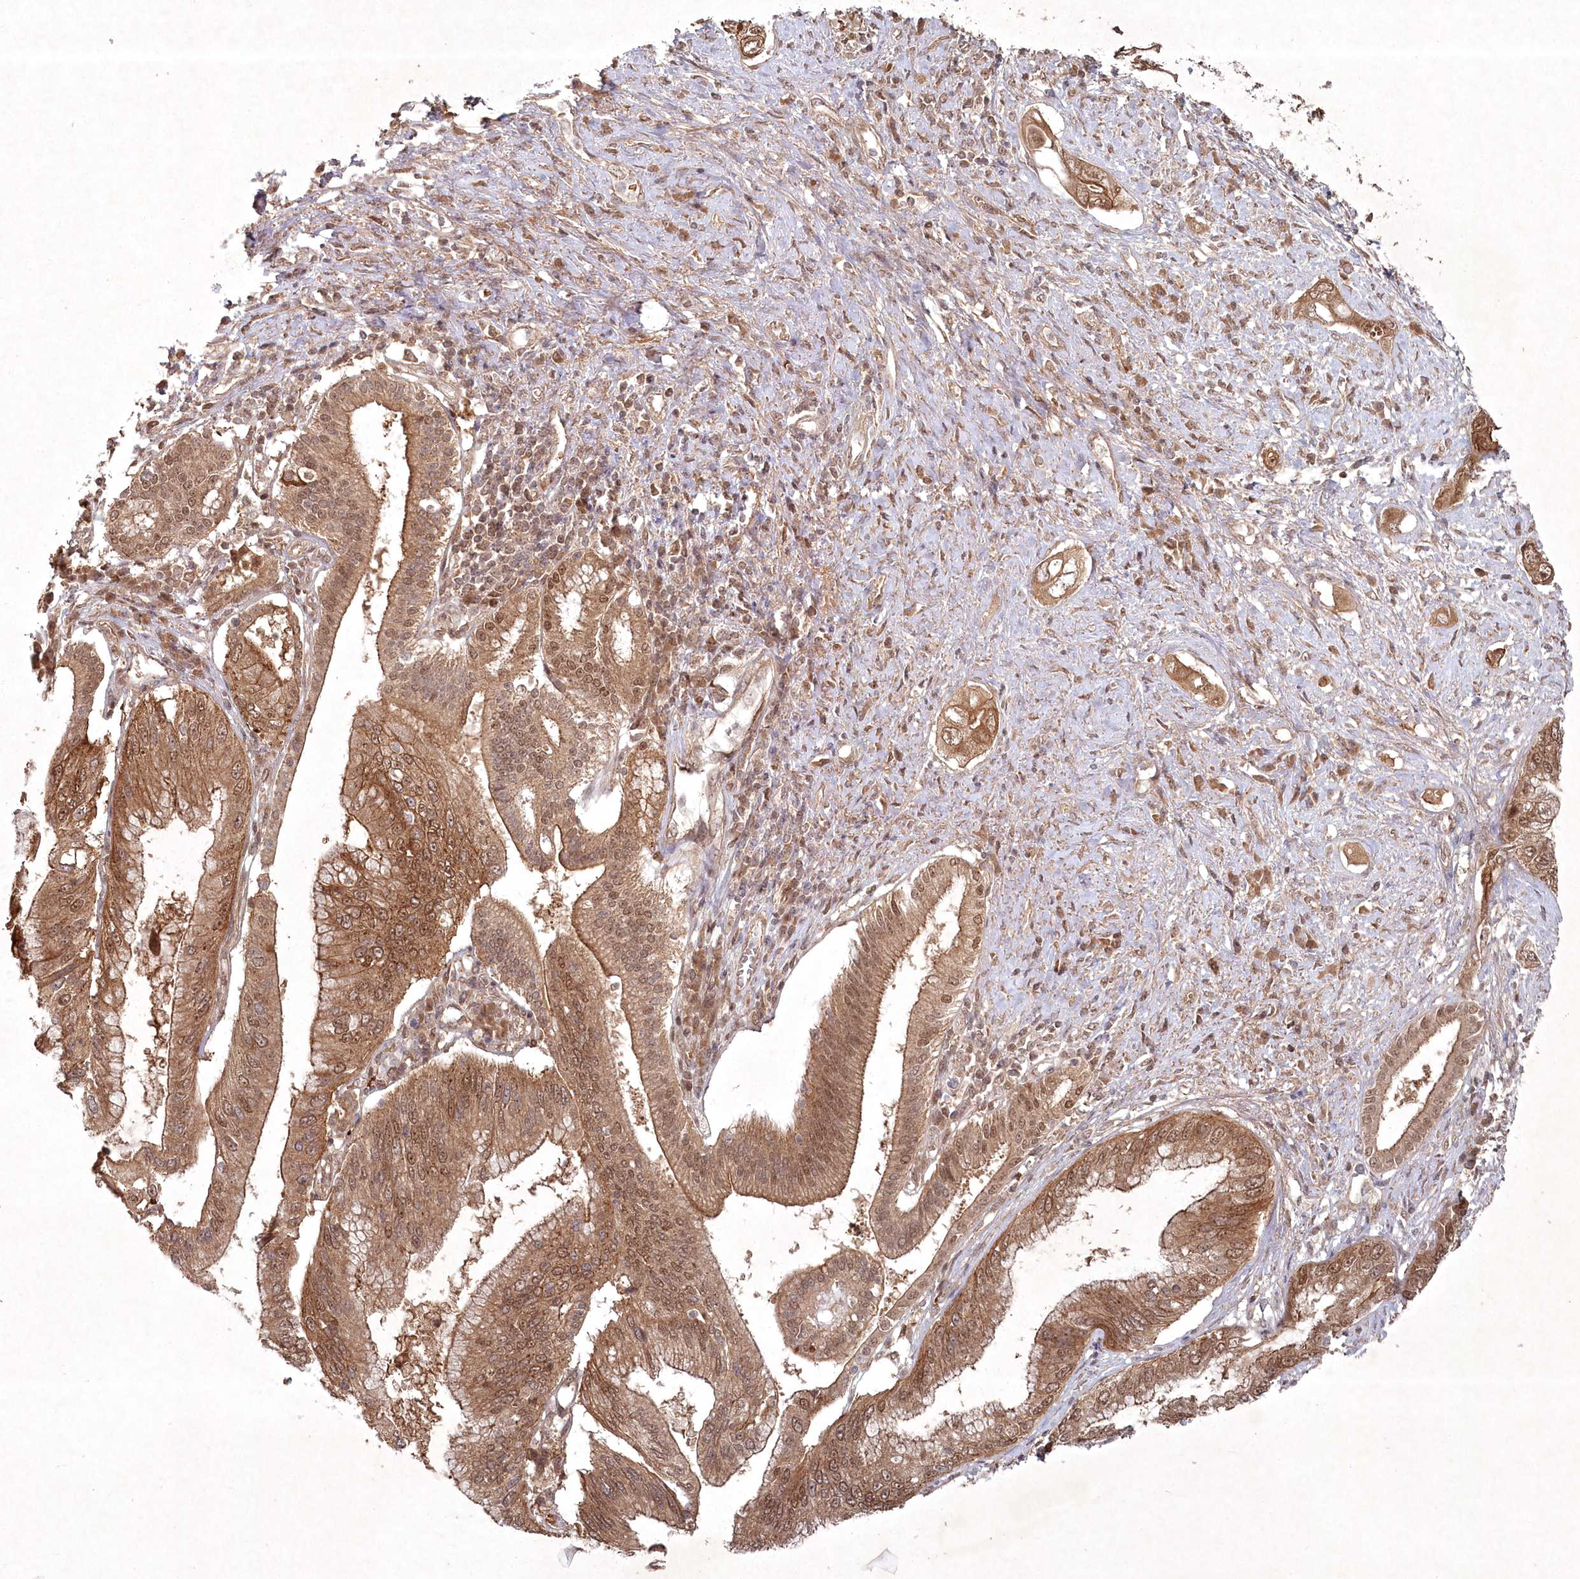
{"staining": {"intensity": "moderate", "quantity": ">75%", "location": "cytoplasmic/membranous,nuclear"}, "tissue": "pancreatic cancer", "cell_type": "Tumor cells", "image_type": "cancer", "snomed": [{"axis": "morphology", "description": "Inflammation, NOS"}, {"axis": "morphology", "description": "Adenocarcinoma, NOS"}, {"axis": "topography", "description": "Pancreas"}], "caption": "High-power microscopy captured an immunohistochemistry (IHC) micrograph of pancreatic adenocarcinoma, revealing moderate cytoplasmic/membranous and nuclear expression in about >75% of tumor cells.", "gene": "FBXL17", "patient": {"sex": "female", "age": 56}}